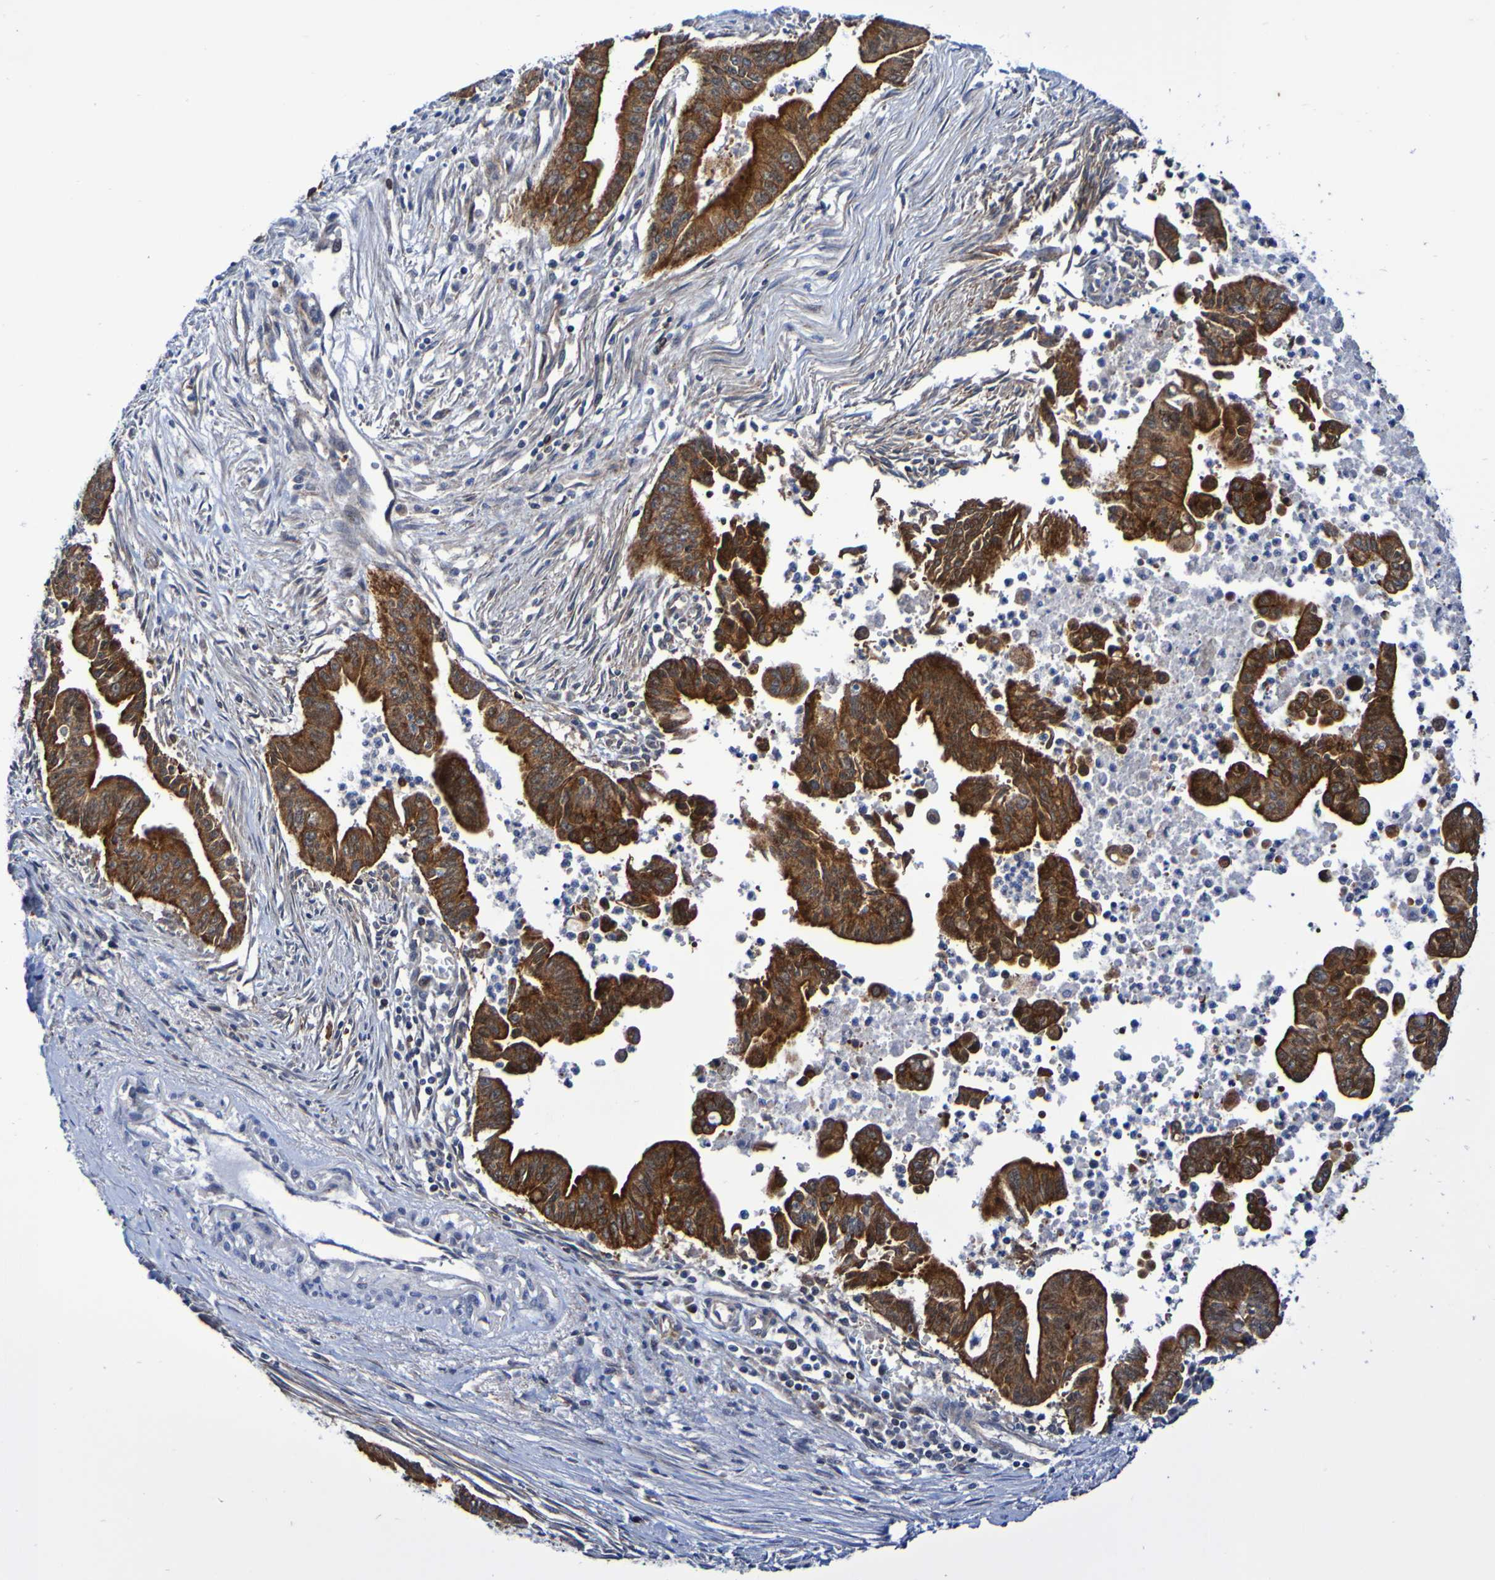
{"staining": {"intensity": "strong", "quantity": ">75%", "location": "cytoplasmic/membranous"}, "tissue": "pancreatic cancer", "cell_type": "Tumor cells", "image_type": "cancer", "snomed": [{"axis": "morphology", "description": "Adenocarcinoma, NOS"}, {"axis": "topography", "description": "Pancreas"}], "caption": "Pancreatic adenocarcinoma stained for a protein (brown) shows strong cytoplasmic/membranous positive positivity in approximately >75% of tumor cells.", "gene": "GJB1", "patient": {"sex": "male", "age": 70}}